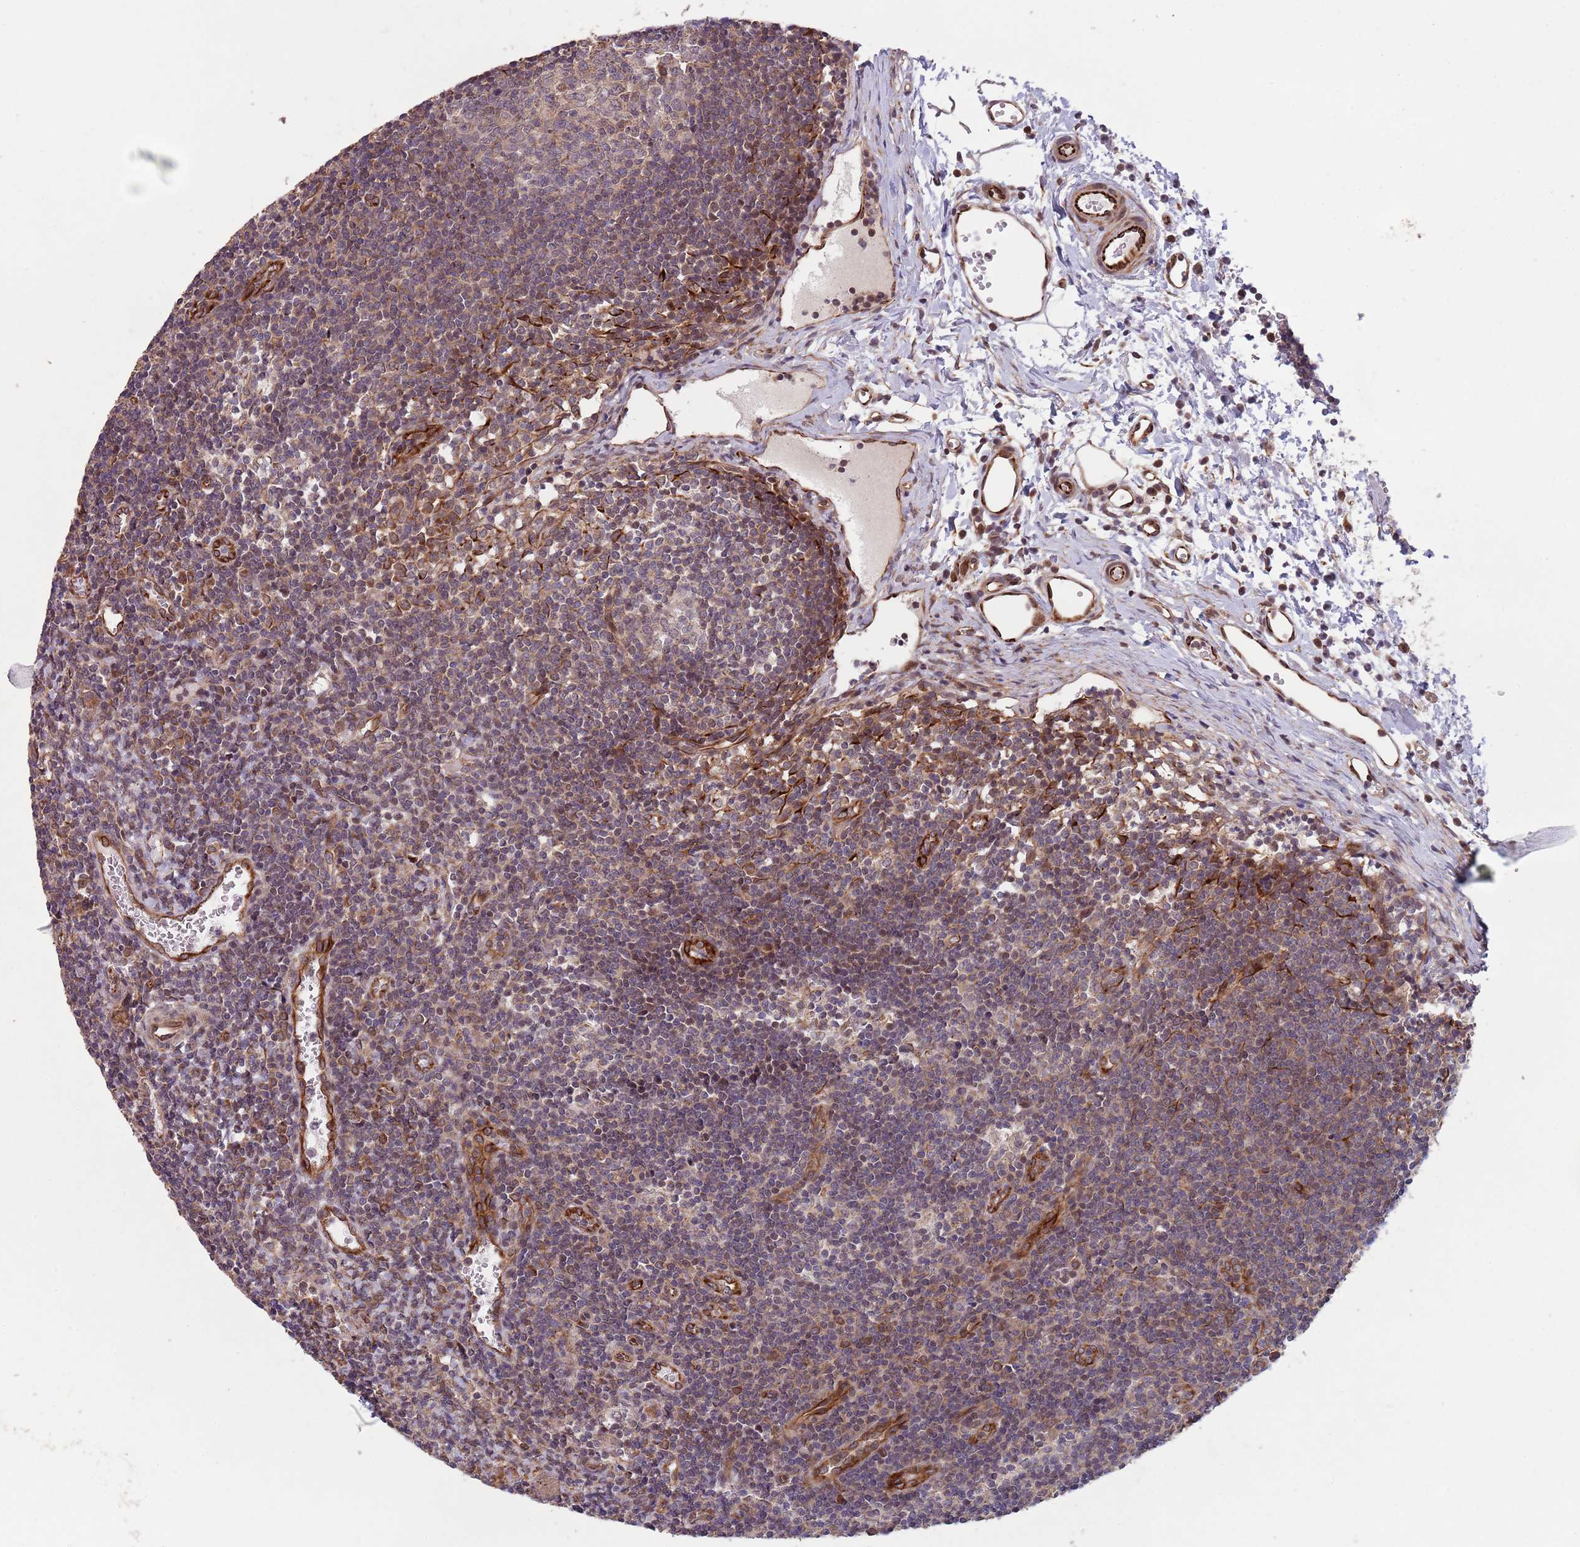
{"staining": {"intensity": "weak", "quantity": "25%-75%", "location": "cytoplasmic/membranous"}, "tissue": "lymph node", "cell_type": "Germinal center cells", "image_type": "normal", "snomed": [{"axis": "morphology", "description": "Normal tissue, NOS"}, {"axis": "topography", "description": "Lymph node"}], "caption": "Immunohistochemistry of unremarkable human lymph node reveals low levels of weak cytoplasmic/membranous staining in approximately 25%-75% of germinal center cells.", "gene": "CHD9", "patient": {"sex": "female", "age": 37}}